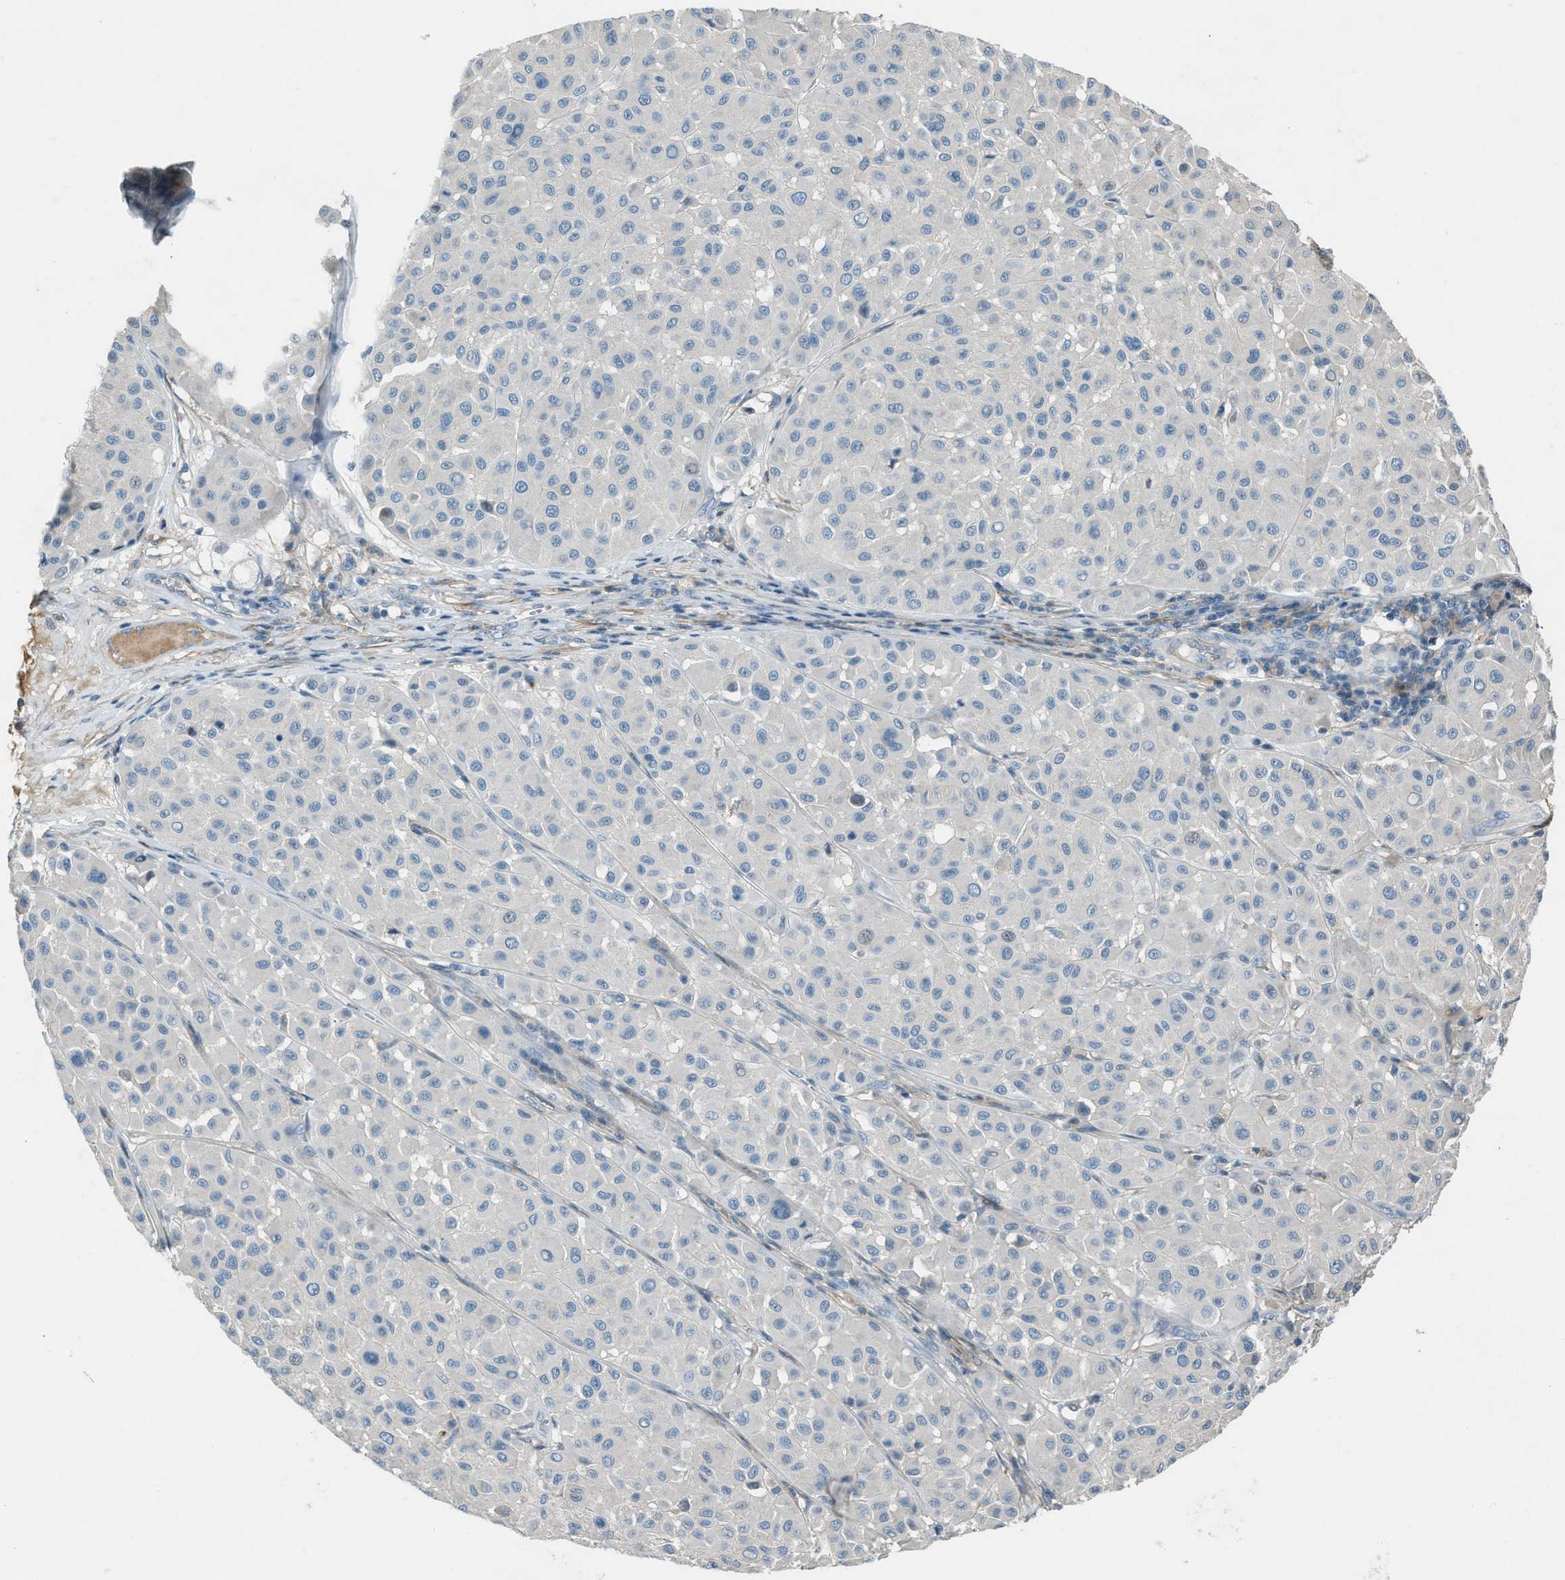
{"staining": {"intensity": "negative", "quantity": "none", "location": "none"}, "tissue": "melanoma", "cell_type": "Tumor cells", "image_type": "cancer", "snomed": [{"axis": "morphology", "description": "Malignant melanoma, Metastatic site"}, {"axis": "topography", "description": "Soft tissue"}], "caption": "IHC histopathology image of neoplastic tissue: human melanoma stained with DAB (3,3'-diaminobenzidine) shows no significant protein expression in tumor cells. (Brightfield microscopy of DAB IHC at high magnification).", "gene": "FBLN2", "patient": {"sex": "male", "age": 41}}